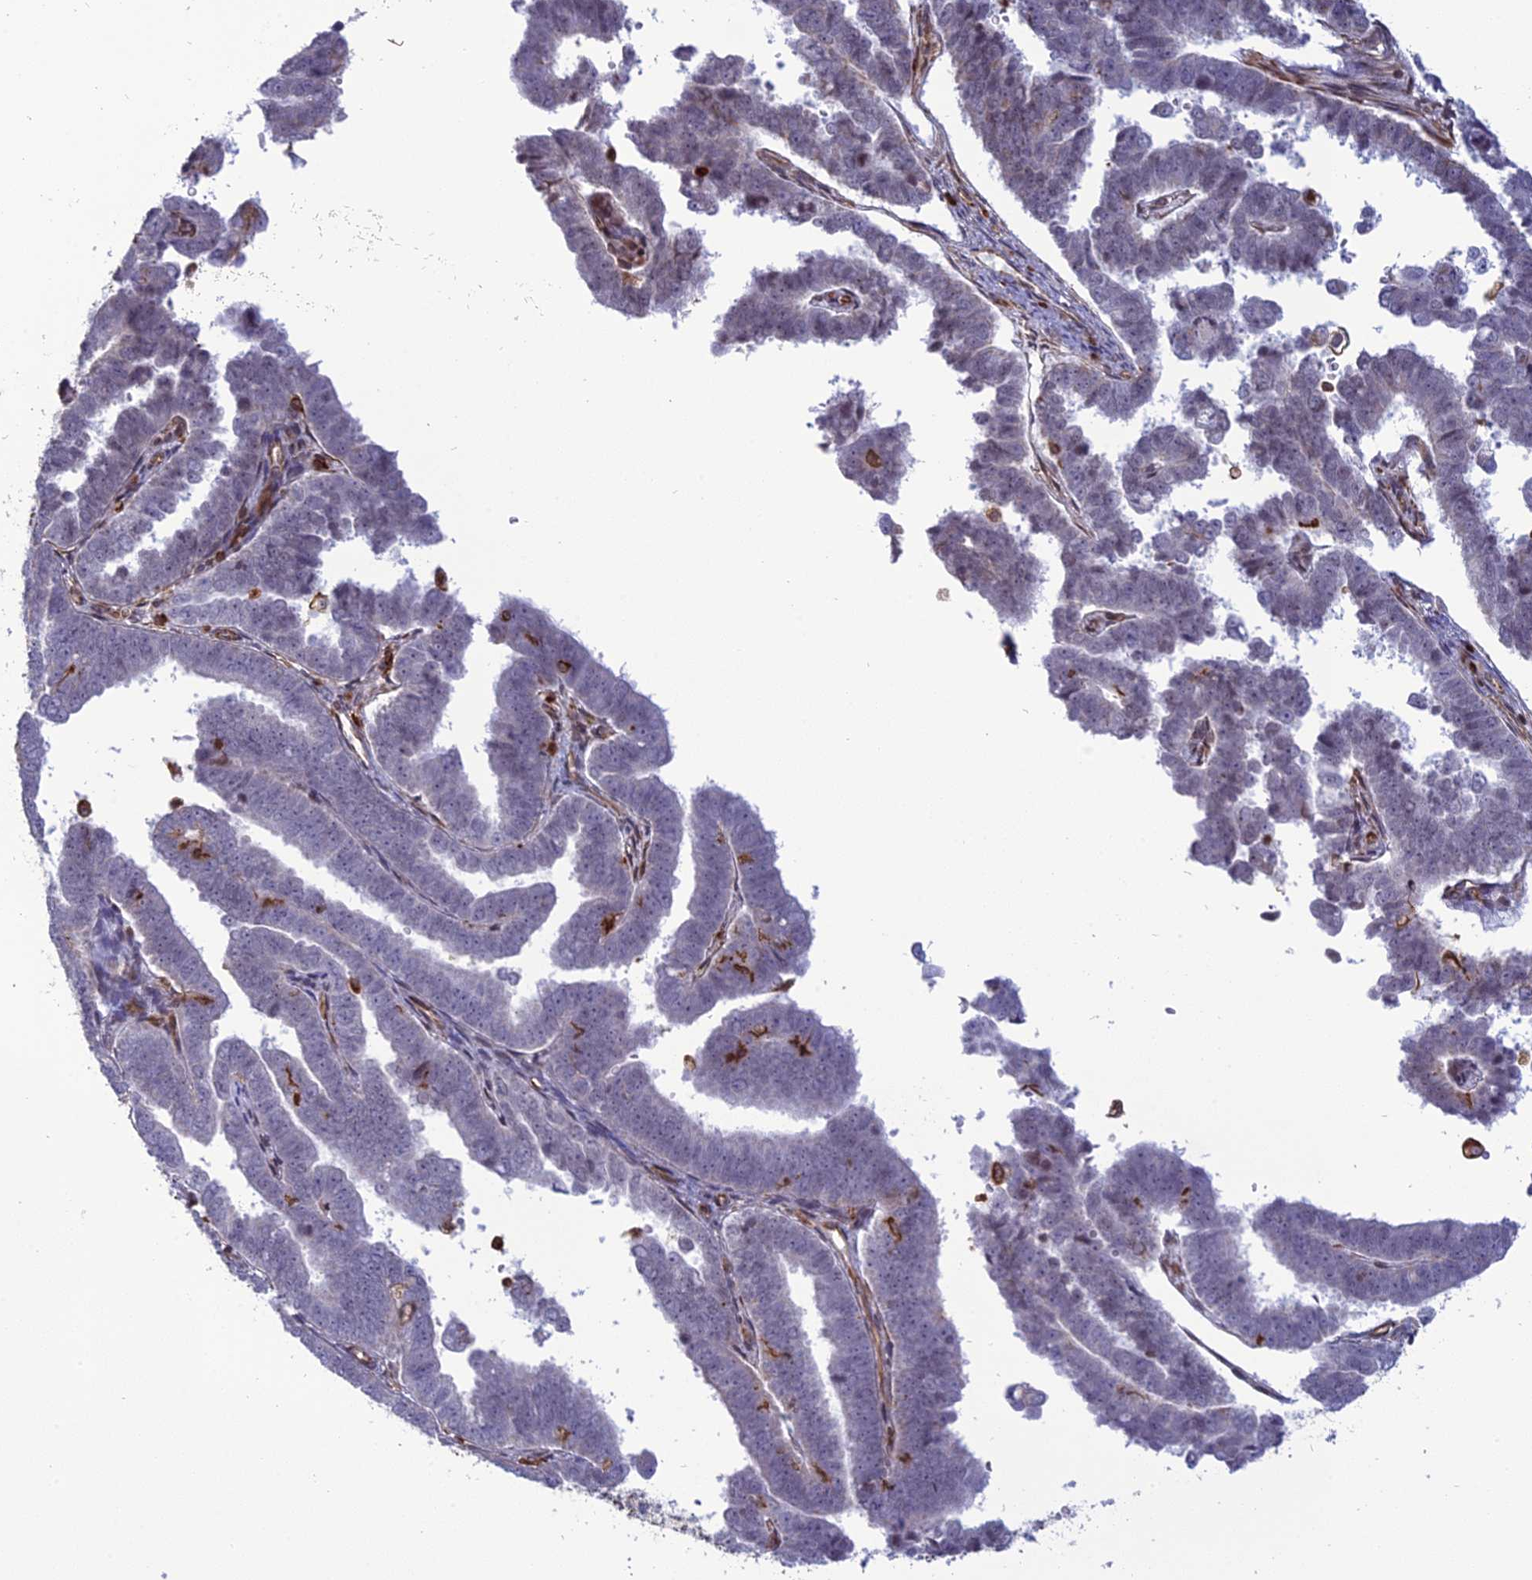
{"staining": {"intensity": "negative", "quantity": "none", "location": "none"}, "tissue": "endometrial cancer", "cell_type": "Tumor cells", "image_type": "cancer", "snomed": [{"axis": "morphology", "description": "Adenocarcinoma, NOS"}, {"axis": "topography", "description": "Endometrium"}], "caption": "IHC image of neoplastic tissue: endometrial cancer stained with DAB demonstrates no significant protein positivity in tumor cells.", "gene": "APOBR", "patient": {"sex": "female", "age": 75}}